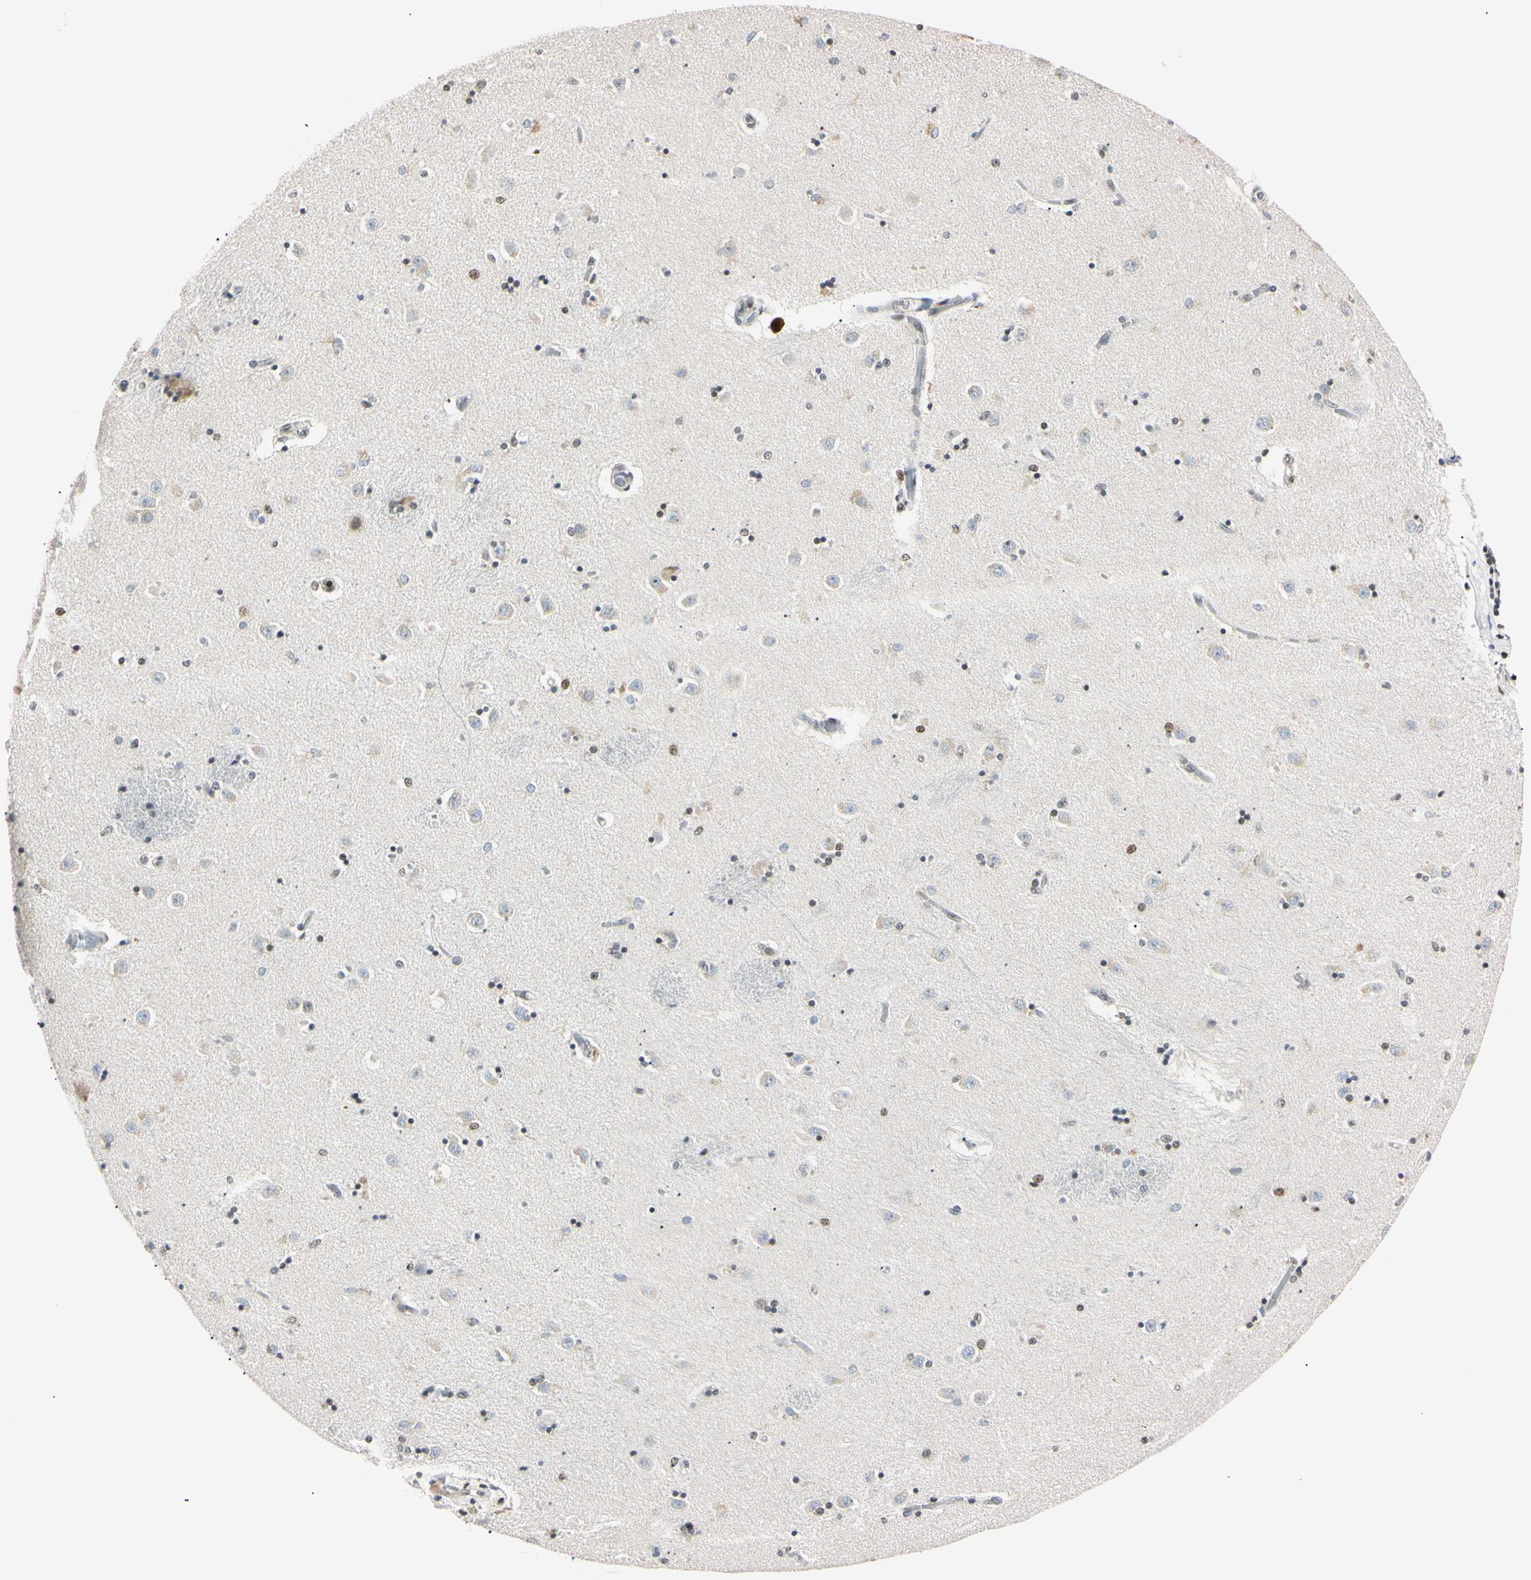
{"staining": {"intensity": "negative", "quantity": "none", "location": "none"}, "tissue": "caudate", "cell_type": "Glial cells", "image_type": "normal", "snomed": [{"axis": "morphology", "description": "Normal tissue, NOS"}, {"axis": "topography", "description": "Lateral ventricle wall"}], "caption": "Micrograph shows no protein positivity in glial cells of normal caudate. (Stains: DAB IHC with hematoxylin counter stain, Microscopy: brightfield microscopy at high magnification).", "gene": "C1orf174", "patient": {"sex": "female", "age": 54}}